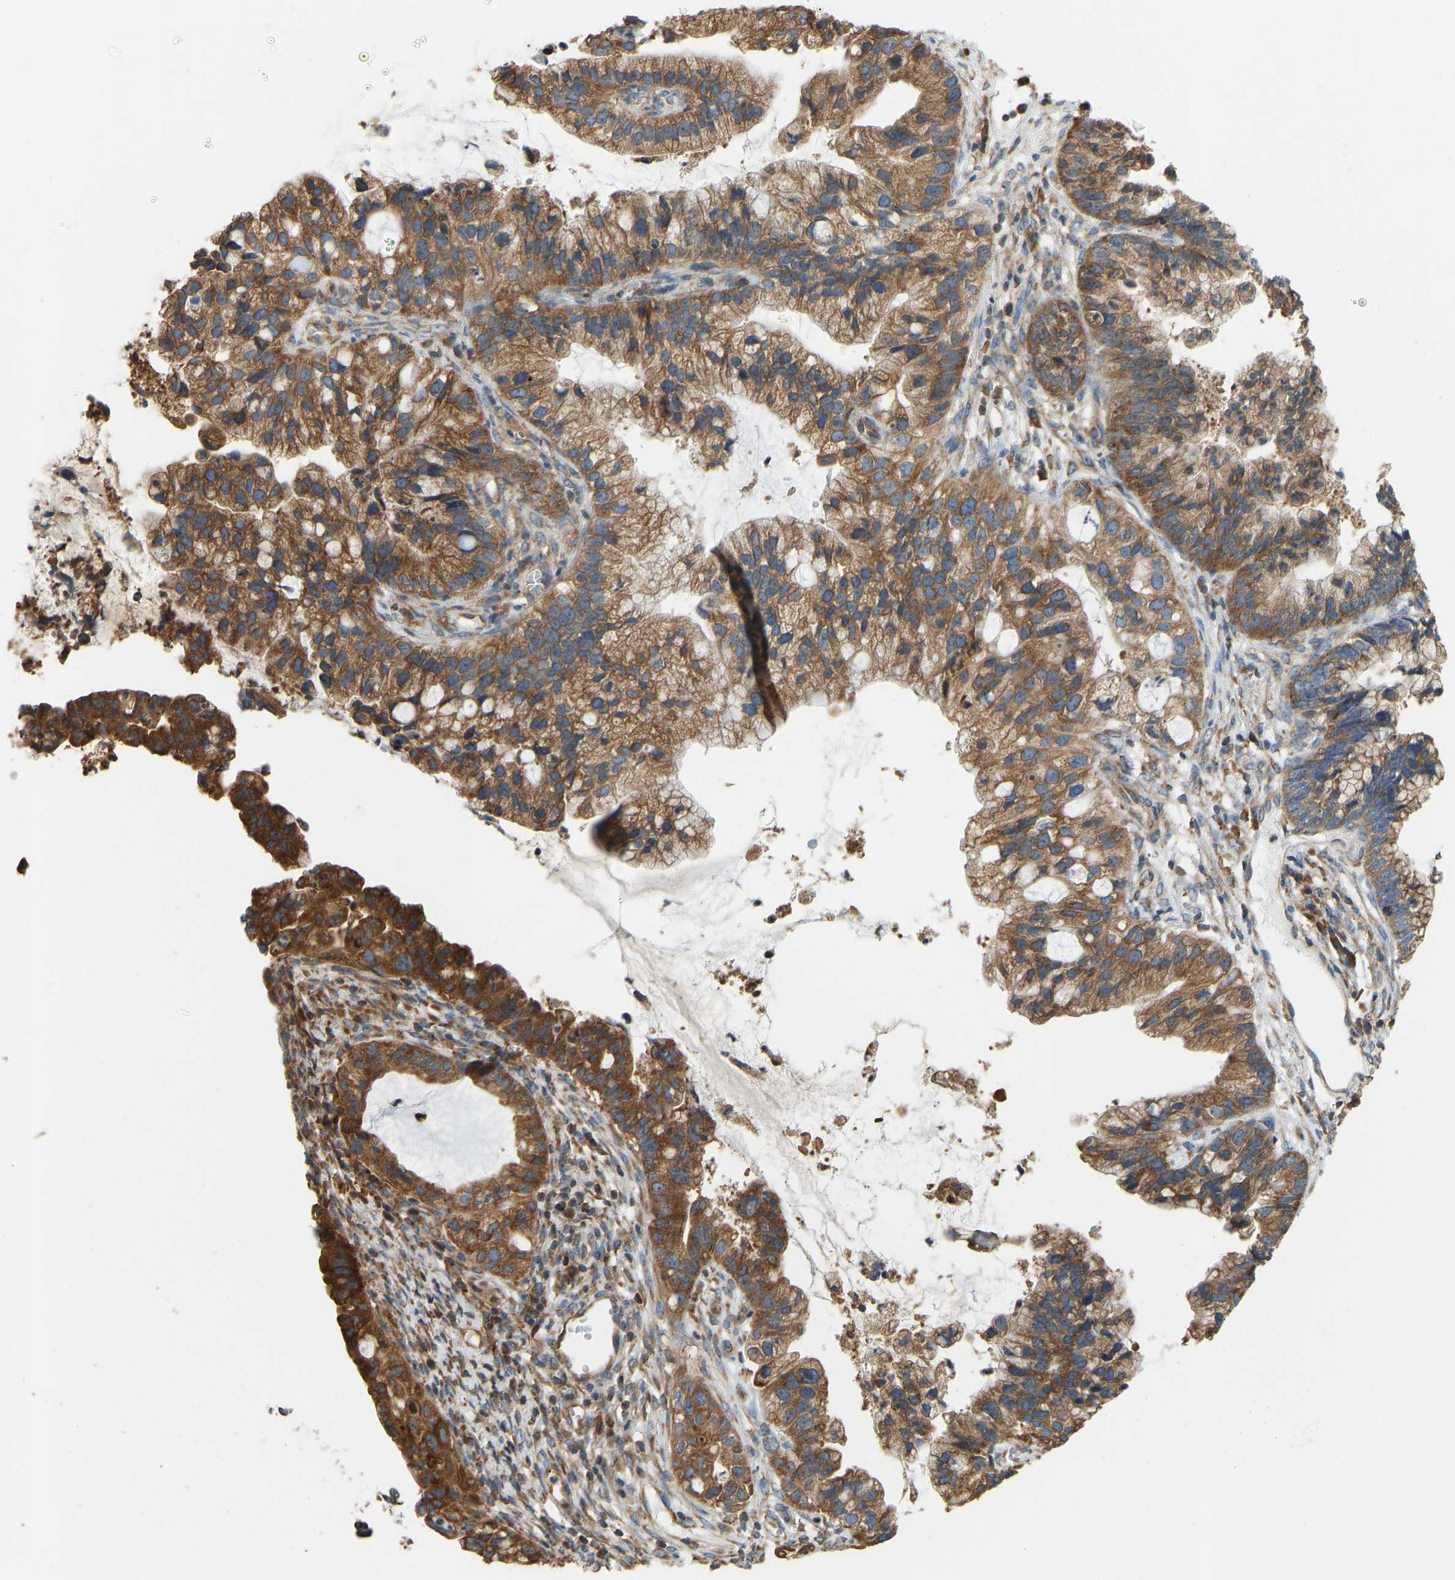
{"staining": {"intensity": "moderate", "quantity": ">75%", "location": "cytoplasmic/membranous"}, "tissue": "cervical cancer", "cell_type": "Tumor cells", "image_type": "cancer", "snomed": [{"axis": "morphology", "description": "Adenocarcinoma, NOS"}, {"axis": "topography", "description": "Cervix"}], "caption": "An image showing moderate cytoplasmic/membranous expression in approximately >75% of tumor cells in cervical cancer, as visualized by brown immunohistochemical staining.", "gene": "RPS6KB2", "patient": {"sex": "female", "age": 44}}